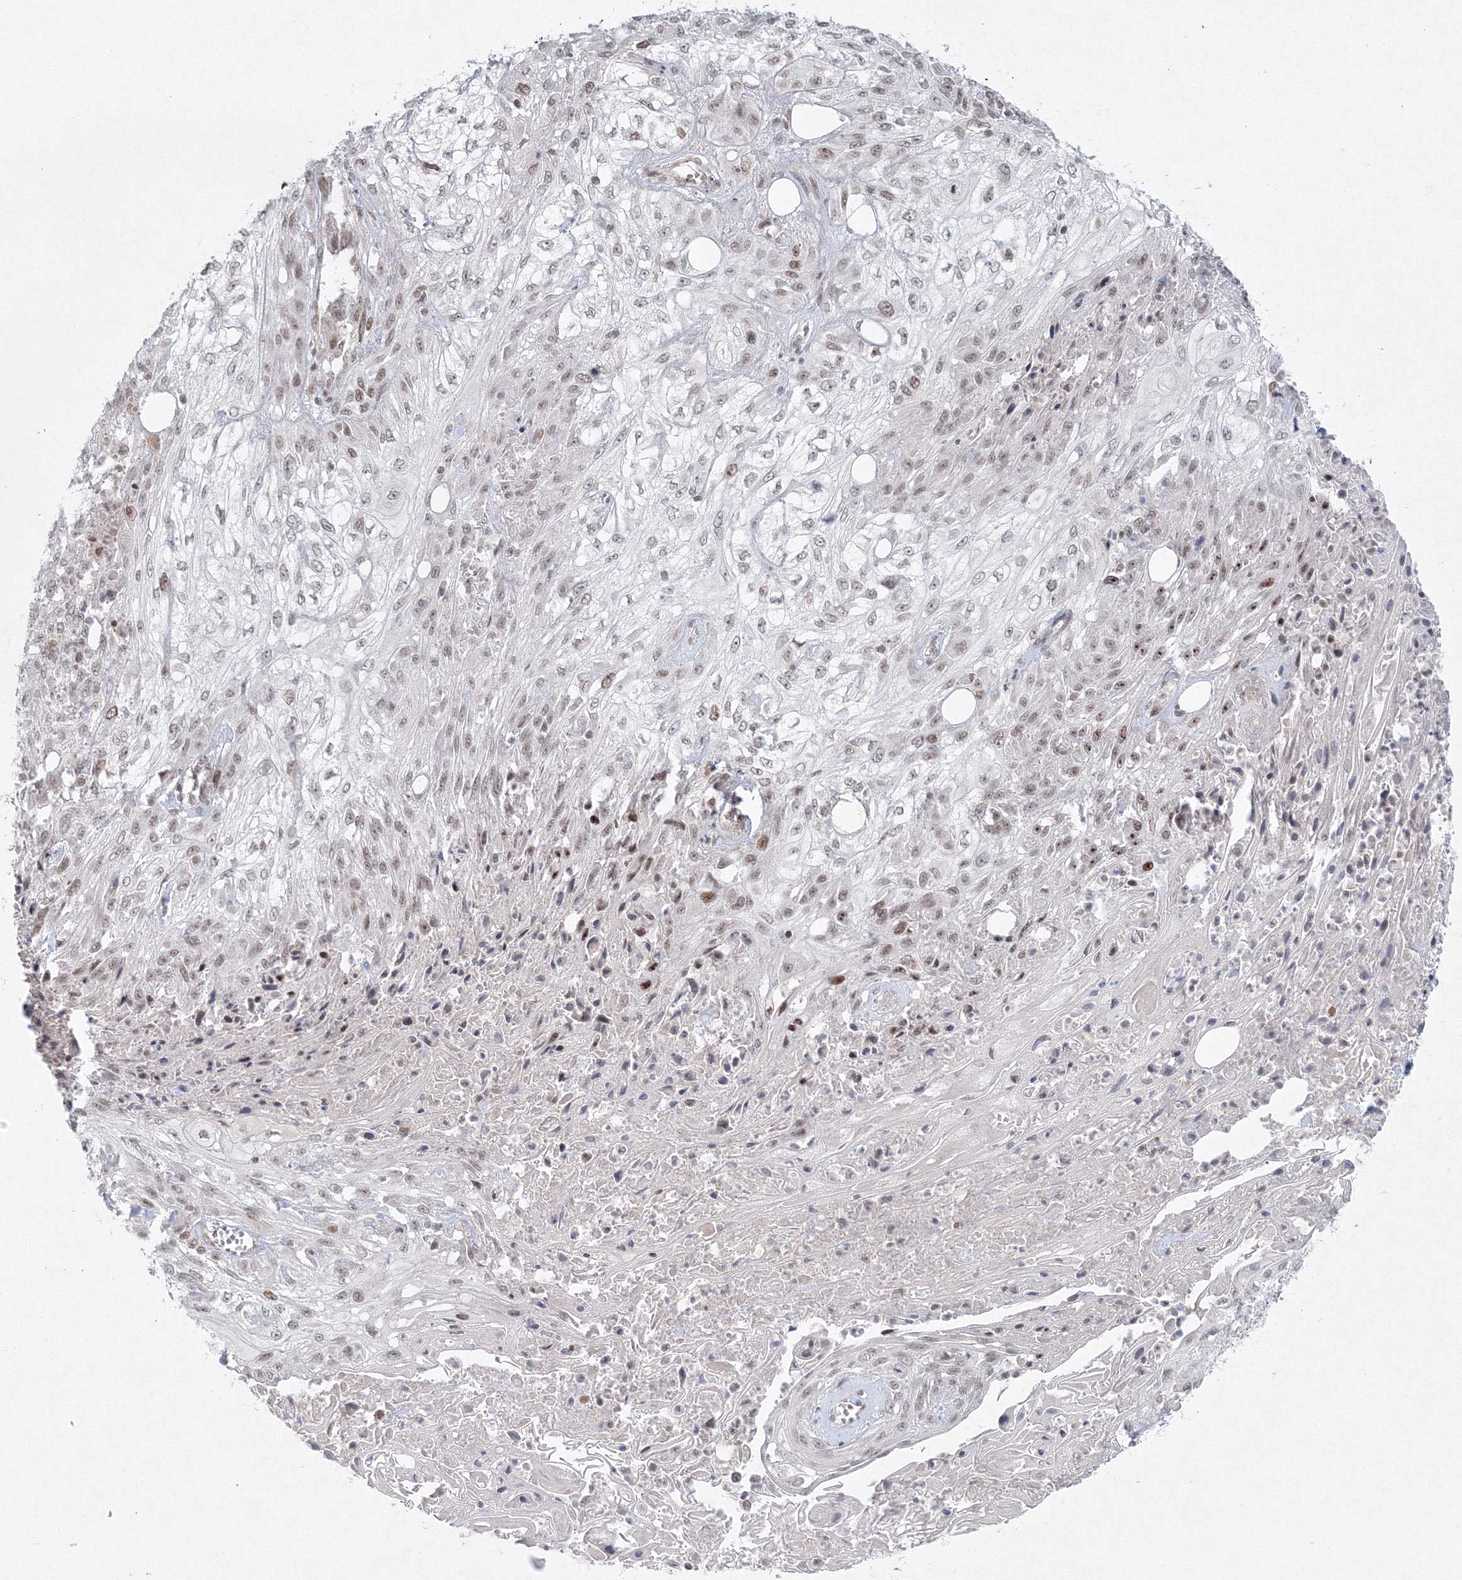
{"staining": {"intensity": "weak", "quantity": "<25%", "location": "nuclear"}, "tissue": "skin cancer", "cell_type": "Tumor cells", "image_type": "cancer", "snomed": [{"axis": "morphology", "description": "Squamous cell carcinoma, NOS"}, {"axis": "morphology", "description": "Squamous cell carcinoma, metastatic, NOS"}, {"axis": "topography", "description": "Skin"}, {"axis": "topography", "description": "Lymph node"}], "caption": "This is an immunohistochemistry histopathology image of human skin cancer (metastatic squamous cell carcinoma). There is no expression in tumor cells.", "gene": "KIF4A", "patient": {"sex": "male", "age": 75}}